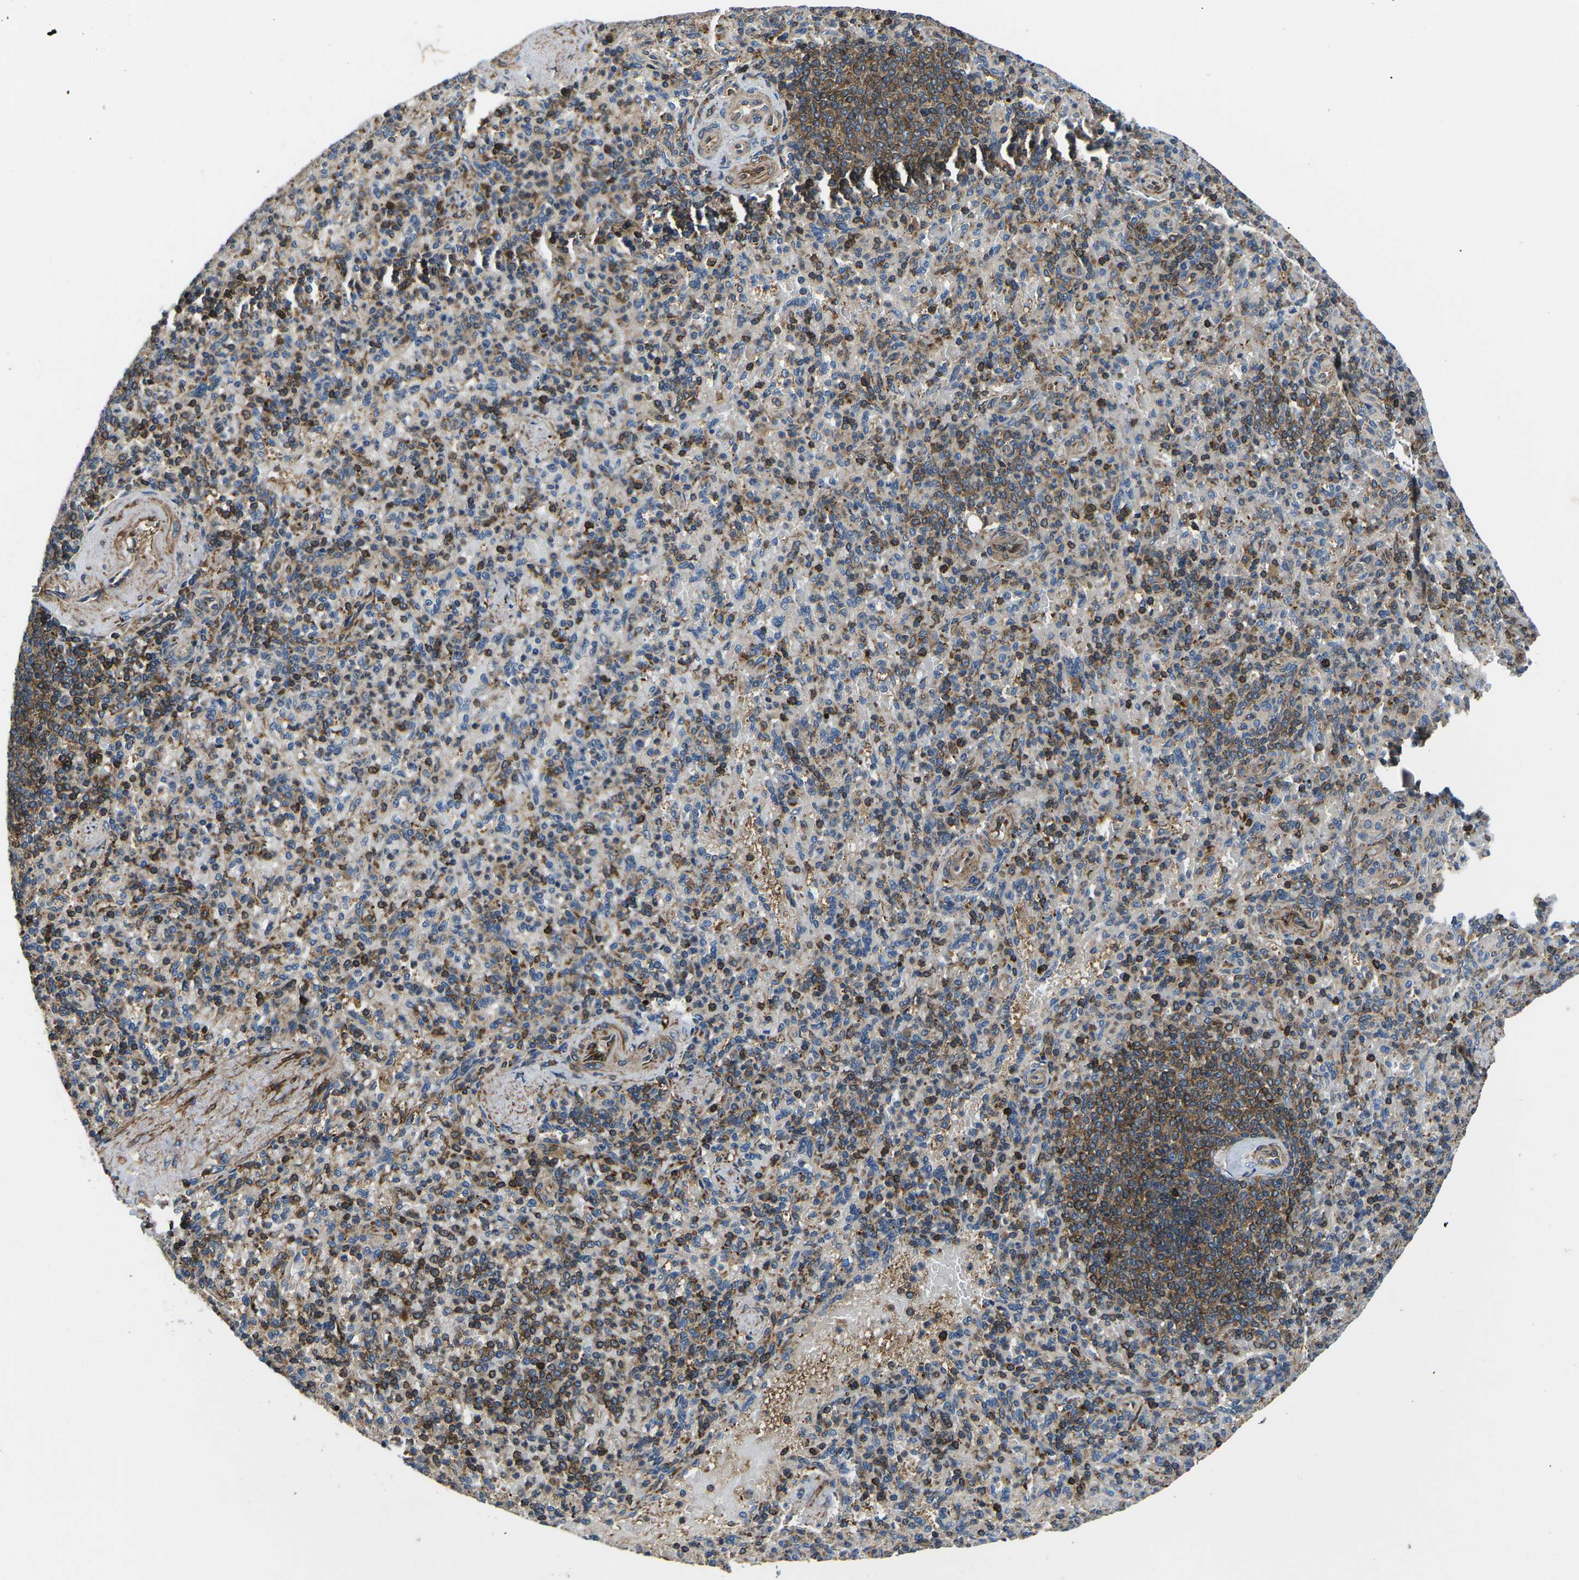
{"staining": {"intensity": "moderate", "quantity": "25%-75%", "location": "cytoplasmic/membranous"}, "tissue": "spleen", "cell_type": "Cells in red pulp", "image_type": "normal", "snomed": [{"axis": "morphology", "description": "Normal tissue, NOS"}, {"axis": "topography", "description": "Spleen"}], "caption": "Immunohistochemical staining of benign human spleen exhibits medium levels of moderate cytoplasmic/membranous staining in approximately 25%-75% of cells in red pulp.", "gene": "KCNJ15", "patient": {"sex": "female", "age": 74}}